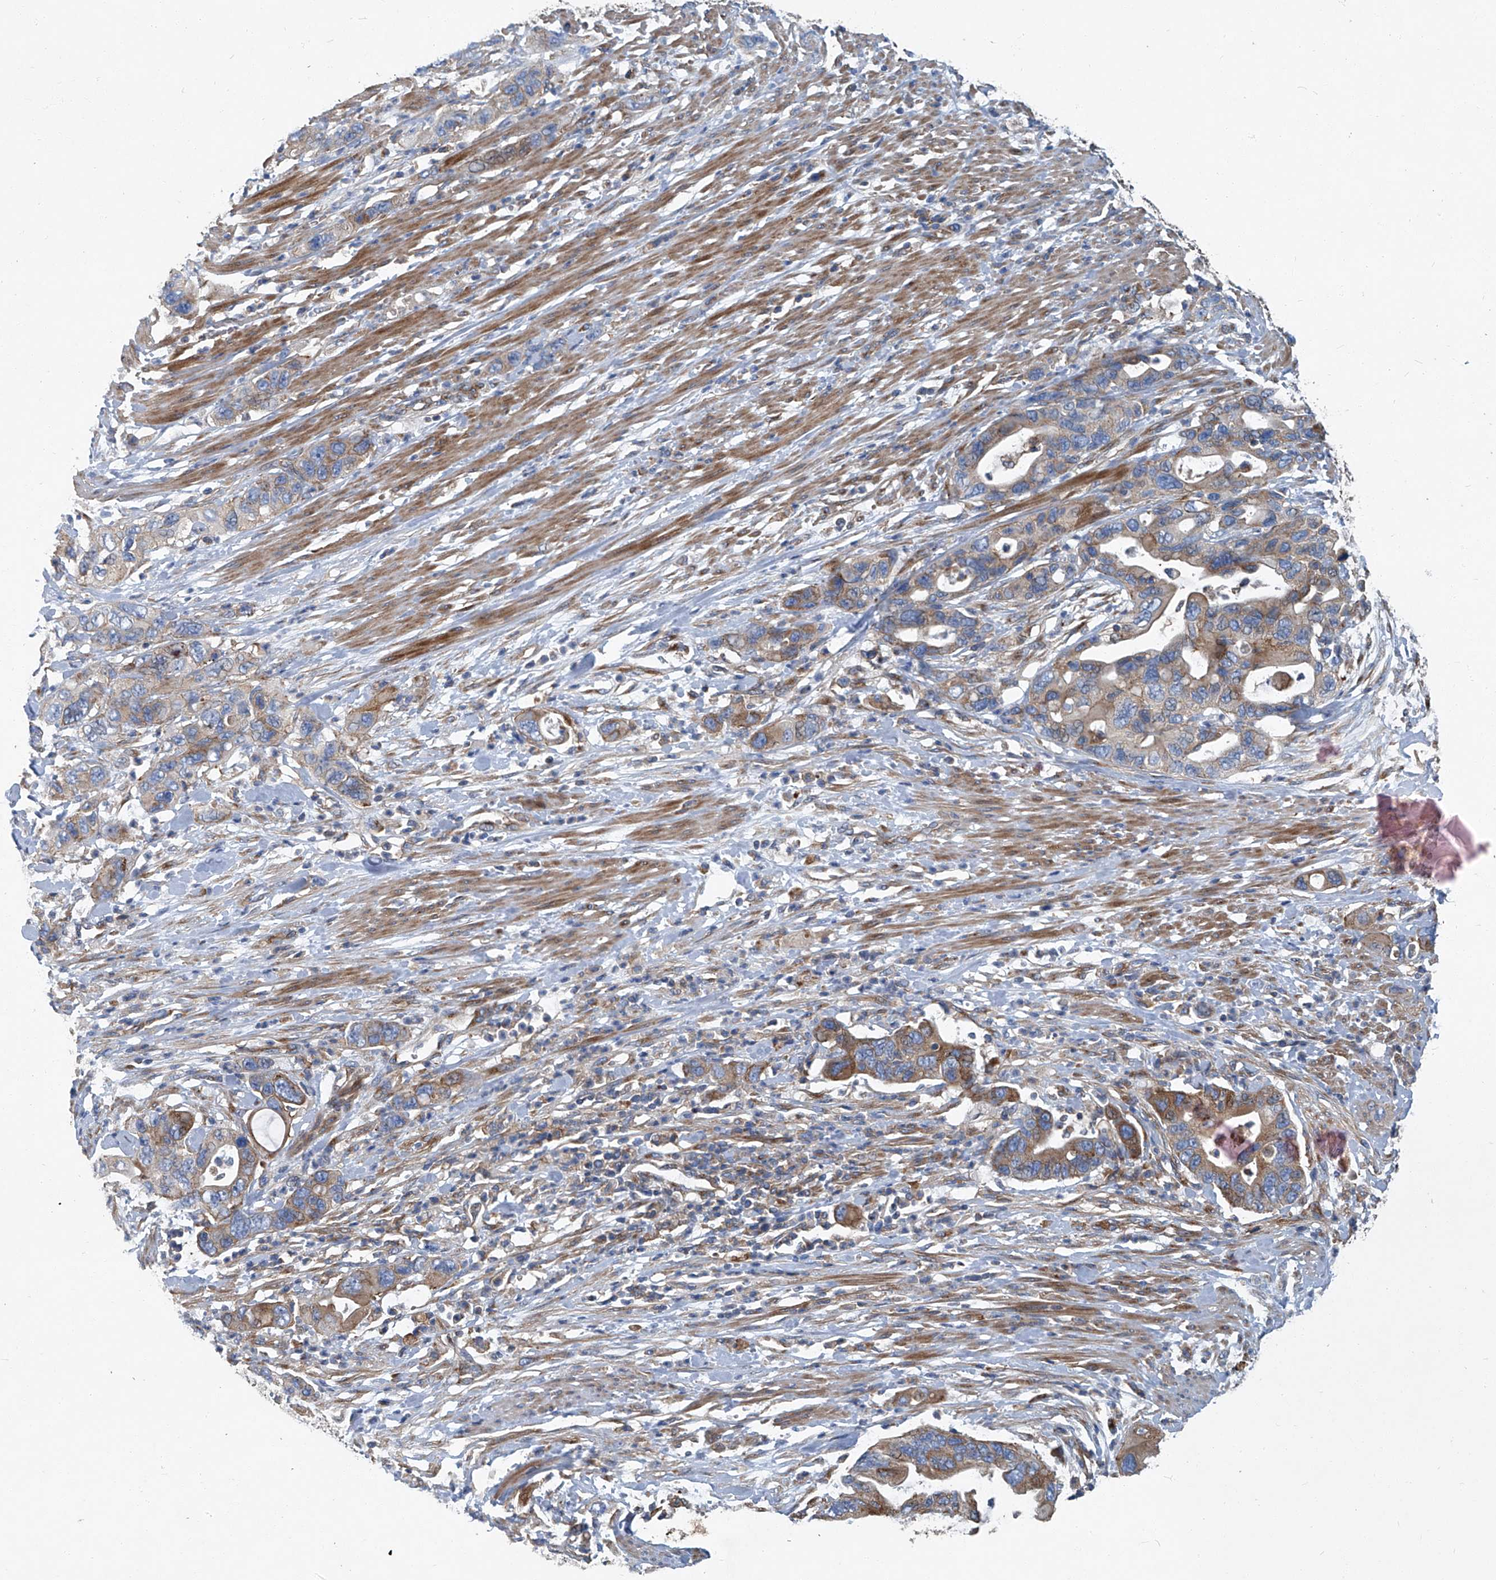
{"staining": {"intensity": "moderate", "quantity": ">75%", "location": "cytoplasmic/membranous"}, "tissue": "pancreatic cancer", "cell_type": "Tumor cells", "image_type": "cancer", "snomed": [{"axis": "morphology", "description": "Adenocarcinoma, NOS"}, {"axis": "topography", "description": "Pancreas"}], "caption": "This histopathology image reveals pancreatic cancer (adenocarcinoma) stained with IHC to label a protein in brown. The cytoplasmic/membranous of tumor cells show moderate positivity for the protein. Nuclei are counter-stained blue.", "gene": "PIGH", "patient": {"sex": "female", "age": 71}}